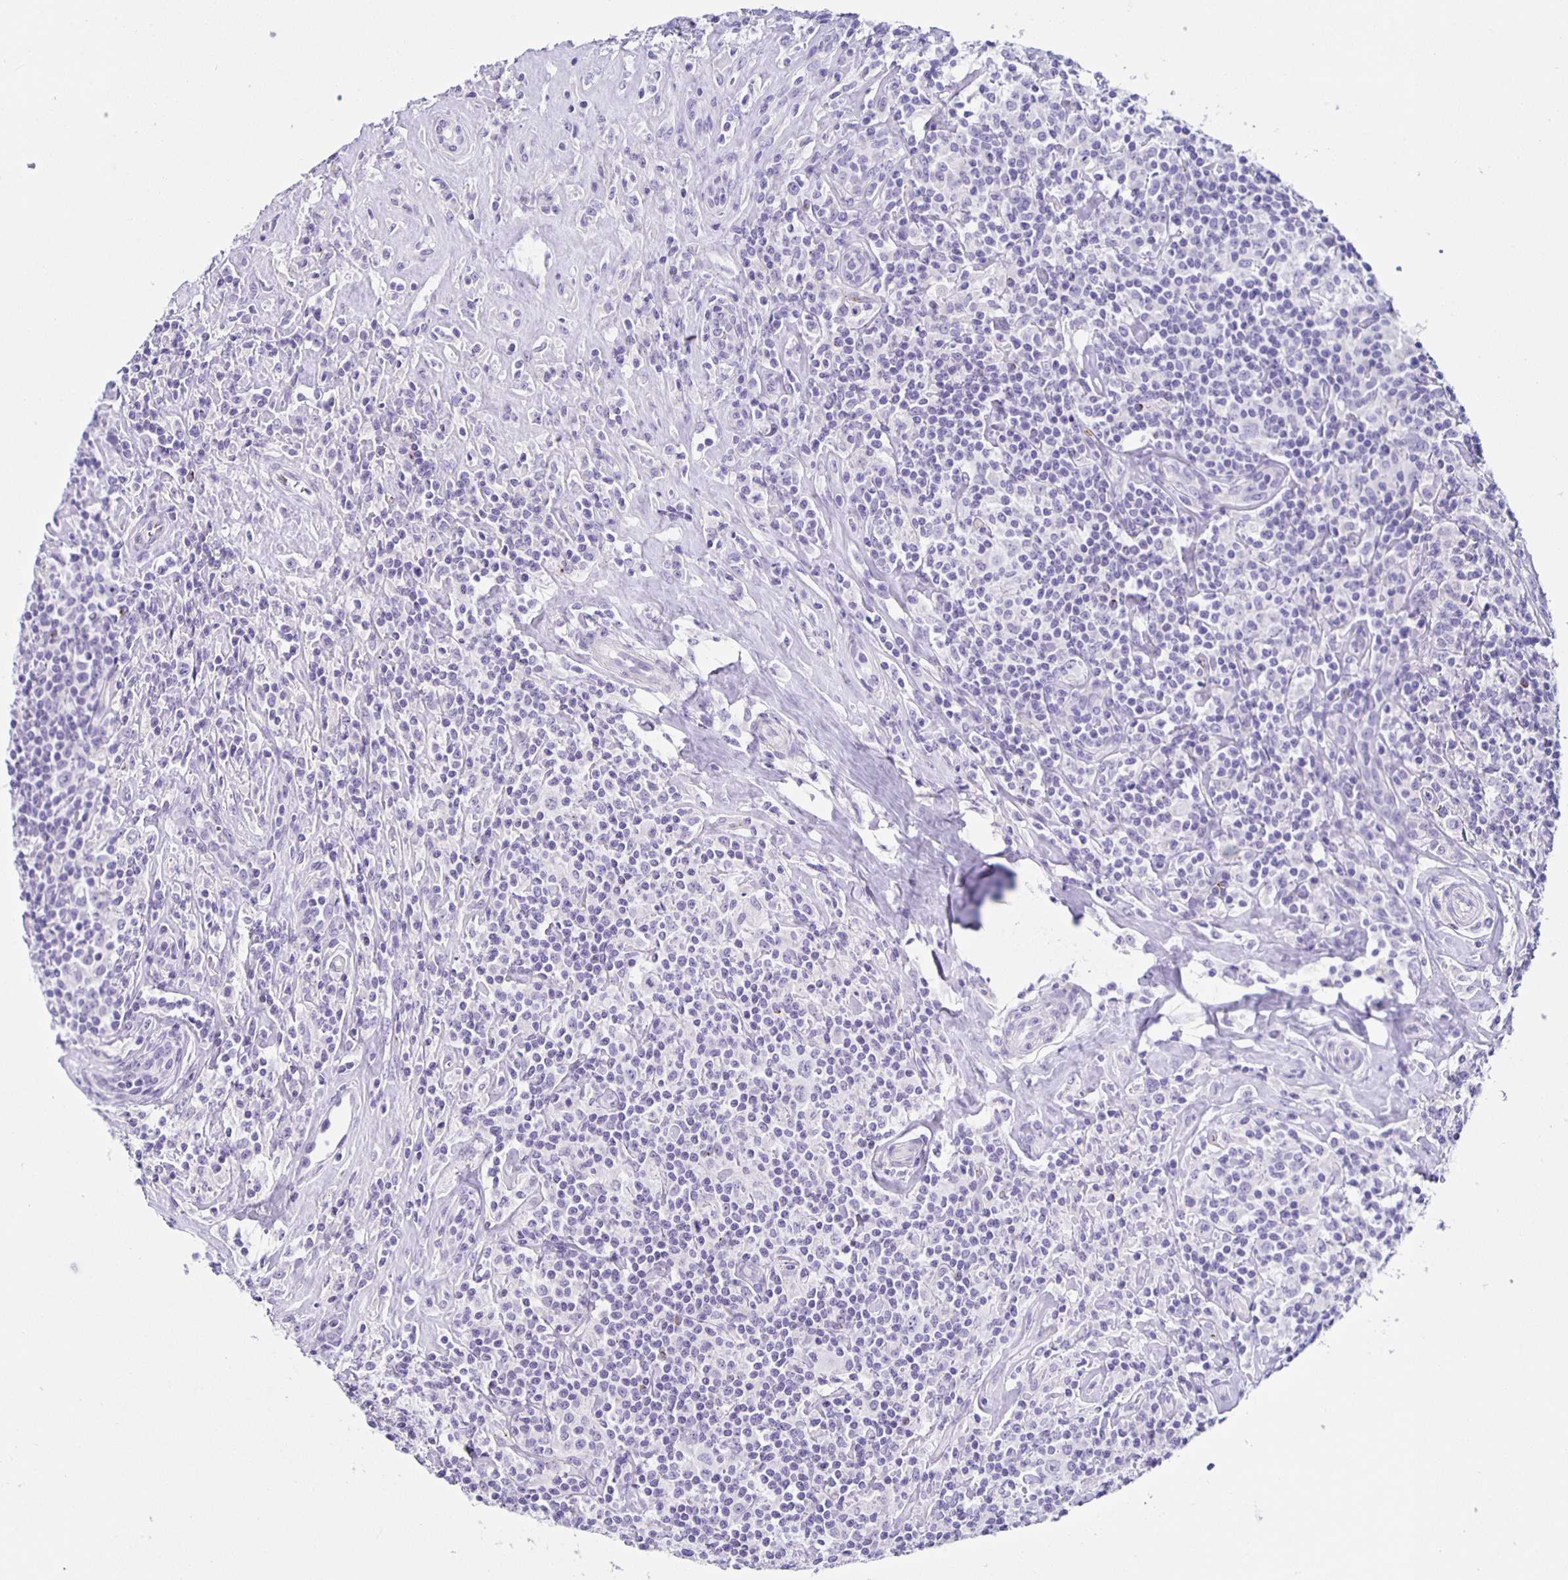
{"staining": {"intensity": "negative", "quantity": "none", "location": "none"}, "tissue": "lymphoma", "cell_type": "Tumor cells", "image_type": "cancer", "snomed": [{"axis": "morphology", "description": "Hodgkin's disease, NOS"}, {"axis": "morphology", "description": "Hodgkin's lymphoma, nodular sclerosis"}, {"axis": "topography", "description": "Lymph node"}], "caption": "Tumor cells are negative for protein expression in human Hodgkin's lymphoma, nodular sclerosis.", "gene": "AQP6", "patient": {"sex": "female", "age": 10}}